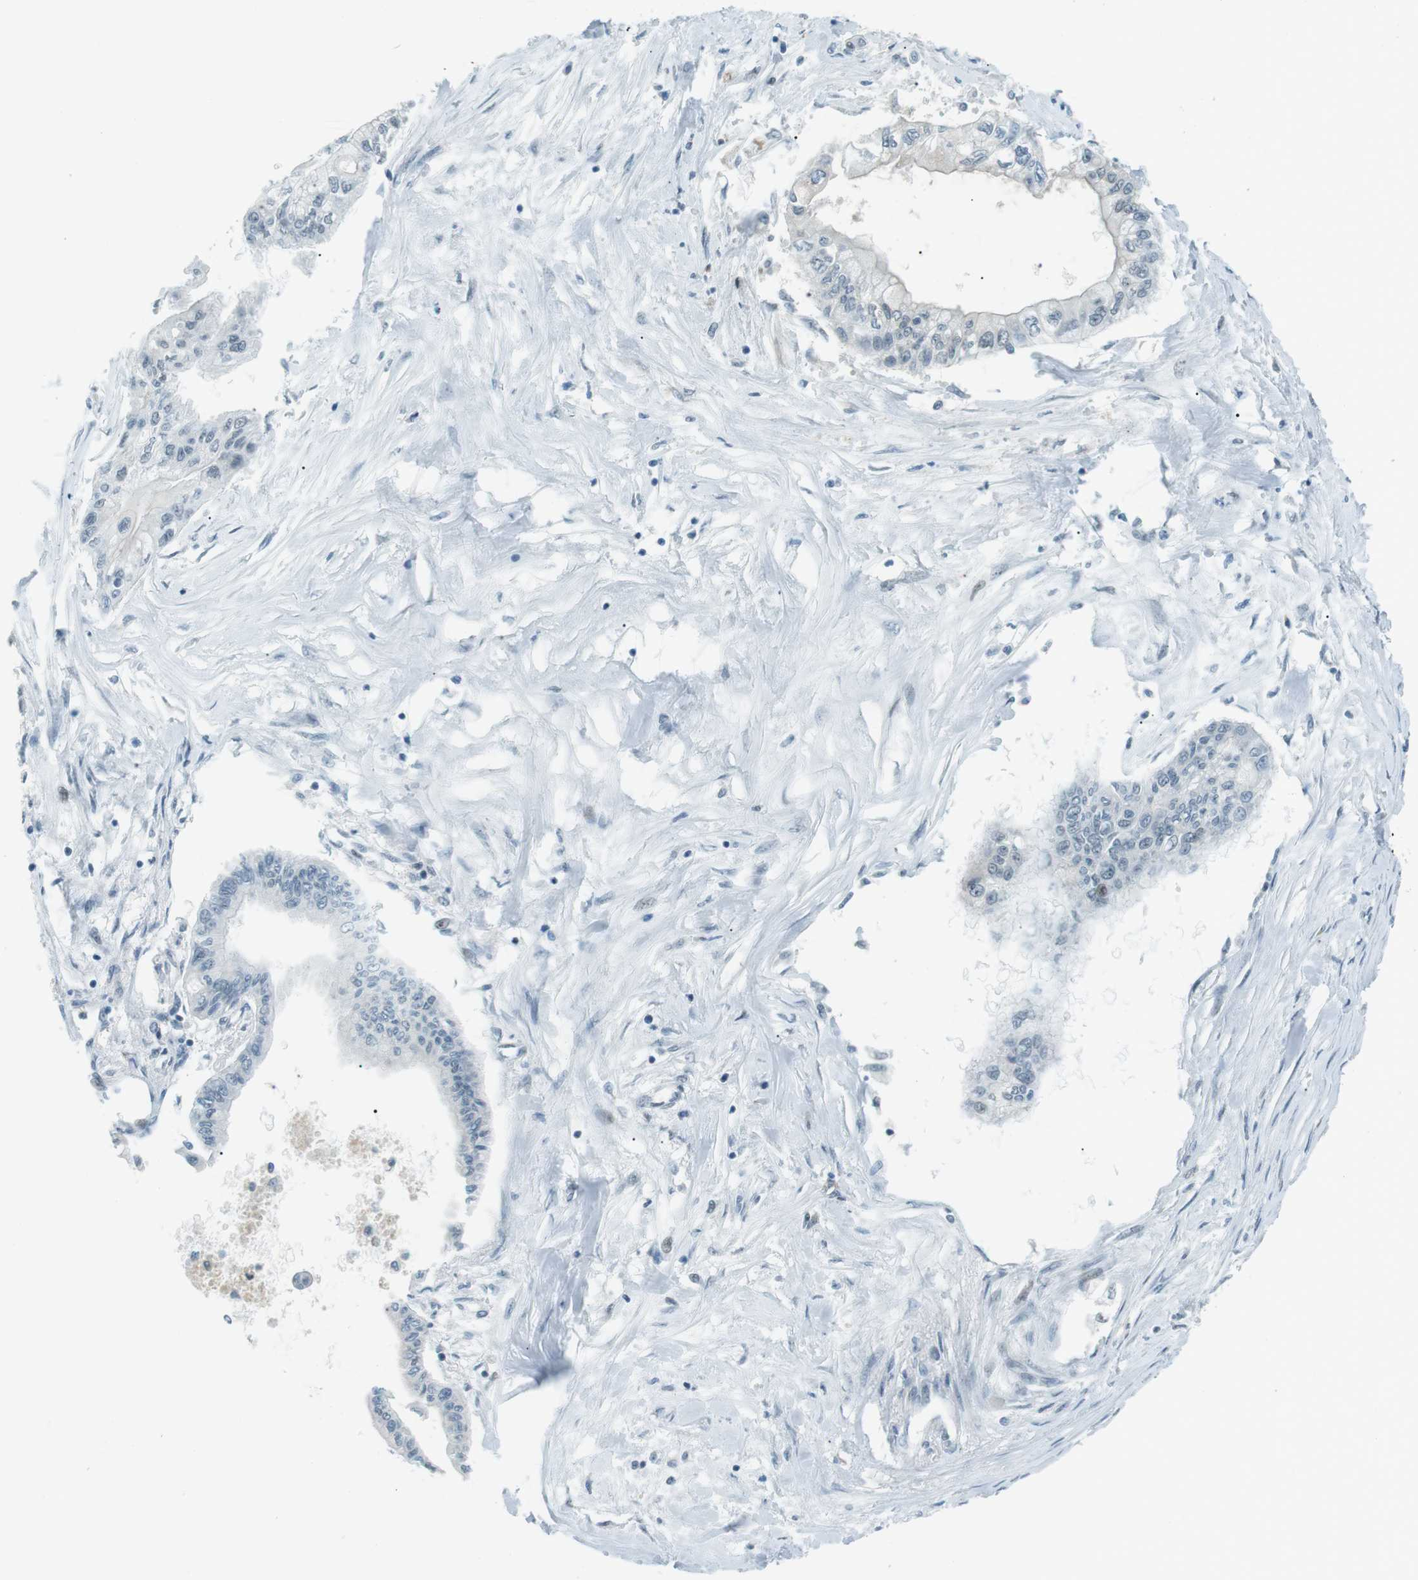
{"staining": {"intensity": "negative", "quantity": "none", "location": "none"}, "tissue": "pancreatic cancer", "cell_type": "Tumor cells", "image_type": "cancer", "snomed": [{"axis": "morphology", "description": "Adenocarcinoma, NOS"}, {"axis": "topography", "description": "Pancreas"}], "caption": "Histopathology image shows no significant protein positivity in tumor cells of pancreatic adenocarcinoma.", "gene": "PJA1", "patient": {"sex": "female", "age": 77}}